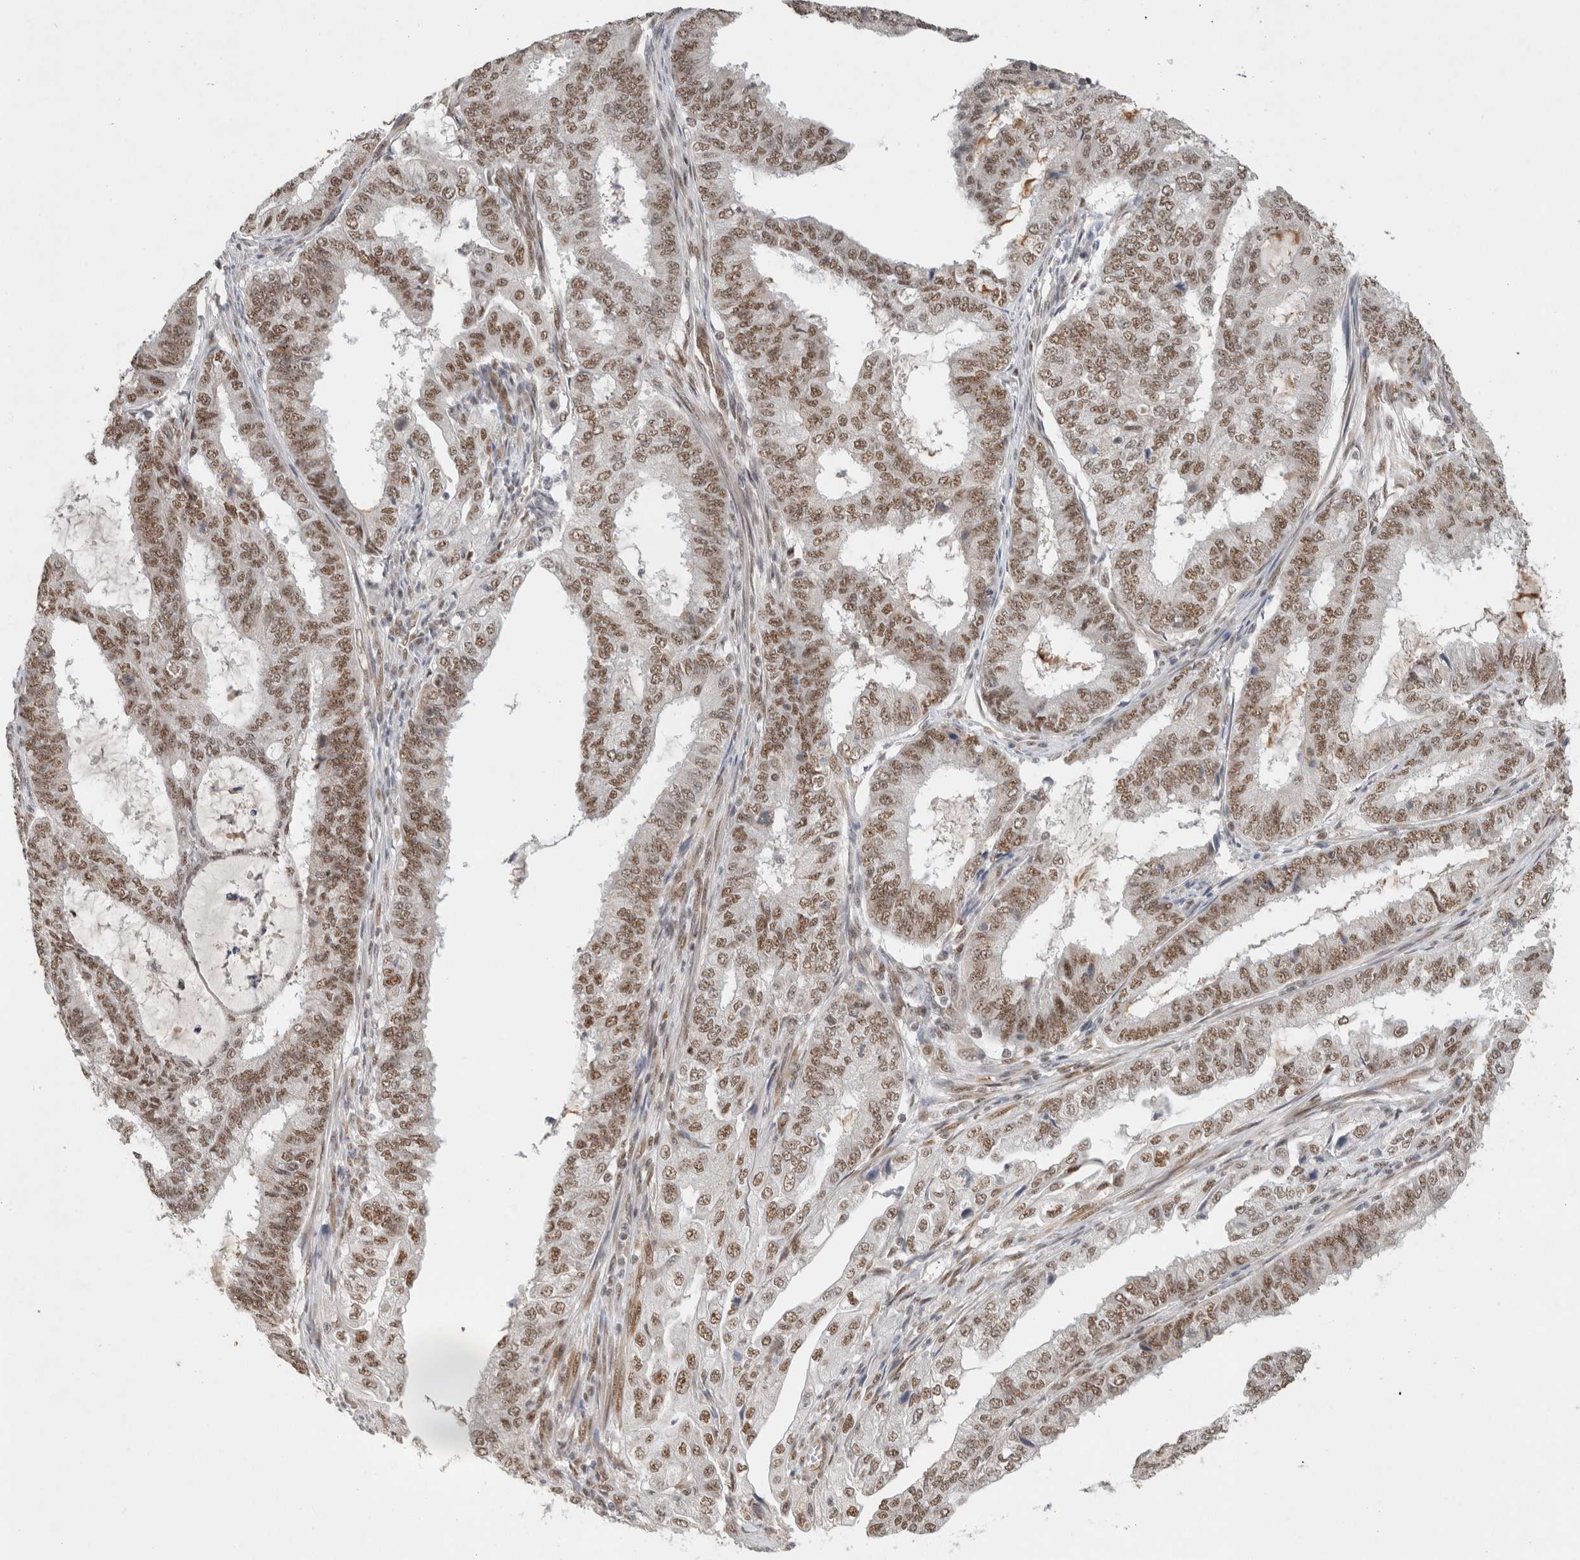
{"staining": {"intensity": "moderate", "quantity": ">75%", "location": "nuclear"}, "tissue": "endometrial cancer", "cell_type": "Tumor cells", "image_type": "cancer", "snomed": [{"axis": "morphology", "description": "Adenocarcinoma, NOS"}, {"axis": "topography", "description": "Endometrium"}], "caption": "DAB (3,3'-diaminobenzidine) immunohistochemical staining of endometrial cancer (adenocarcinoma) exhibits moderate nuclear protein positivity in about >75% of tumor cells.", "gene": "DDX42", "patient": {"sex": "female", "age": 51}}